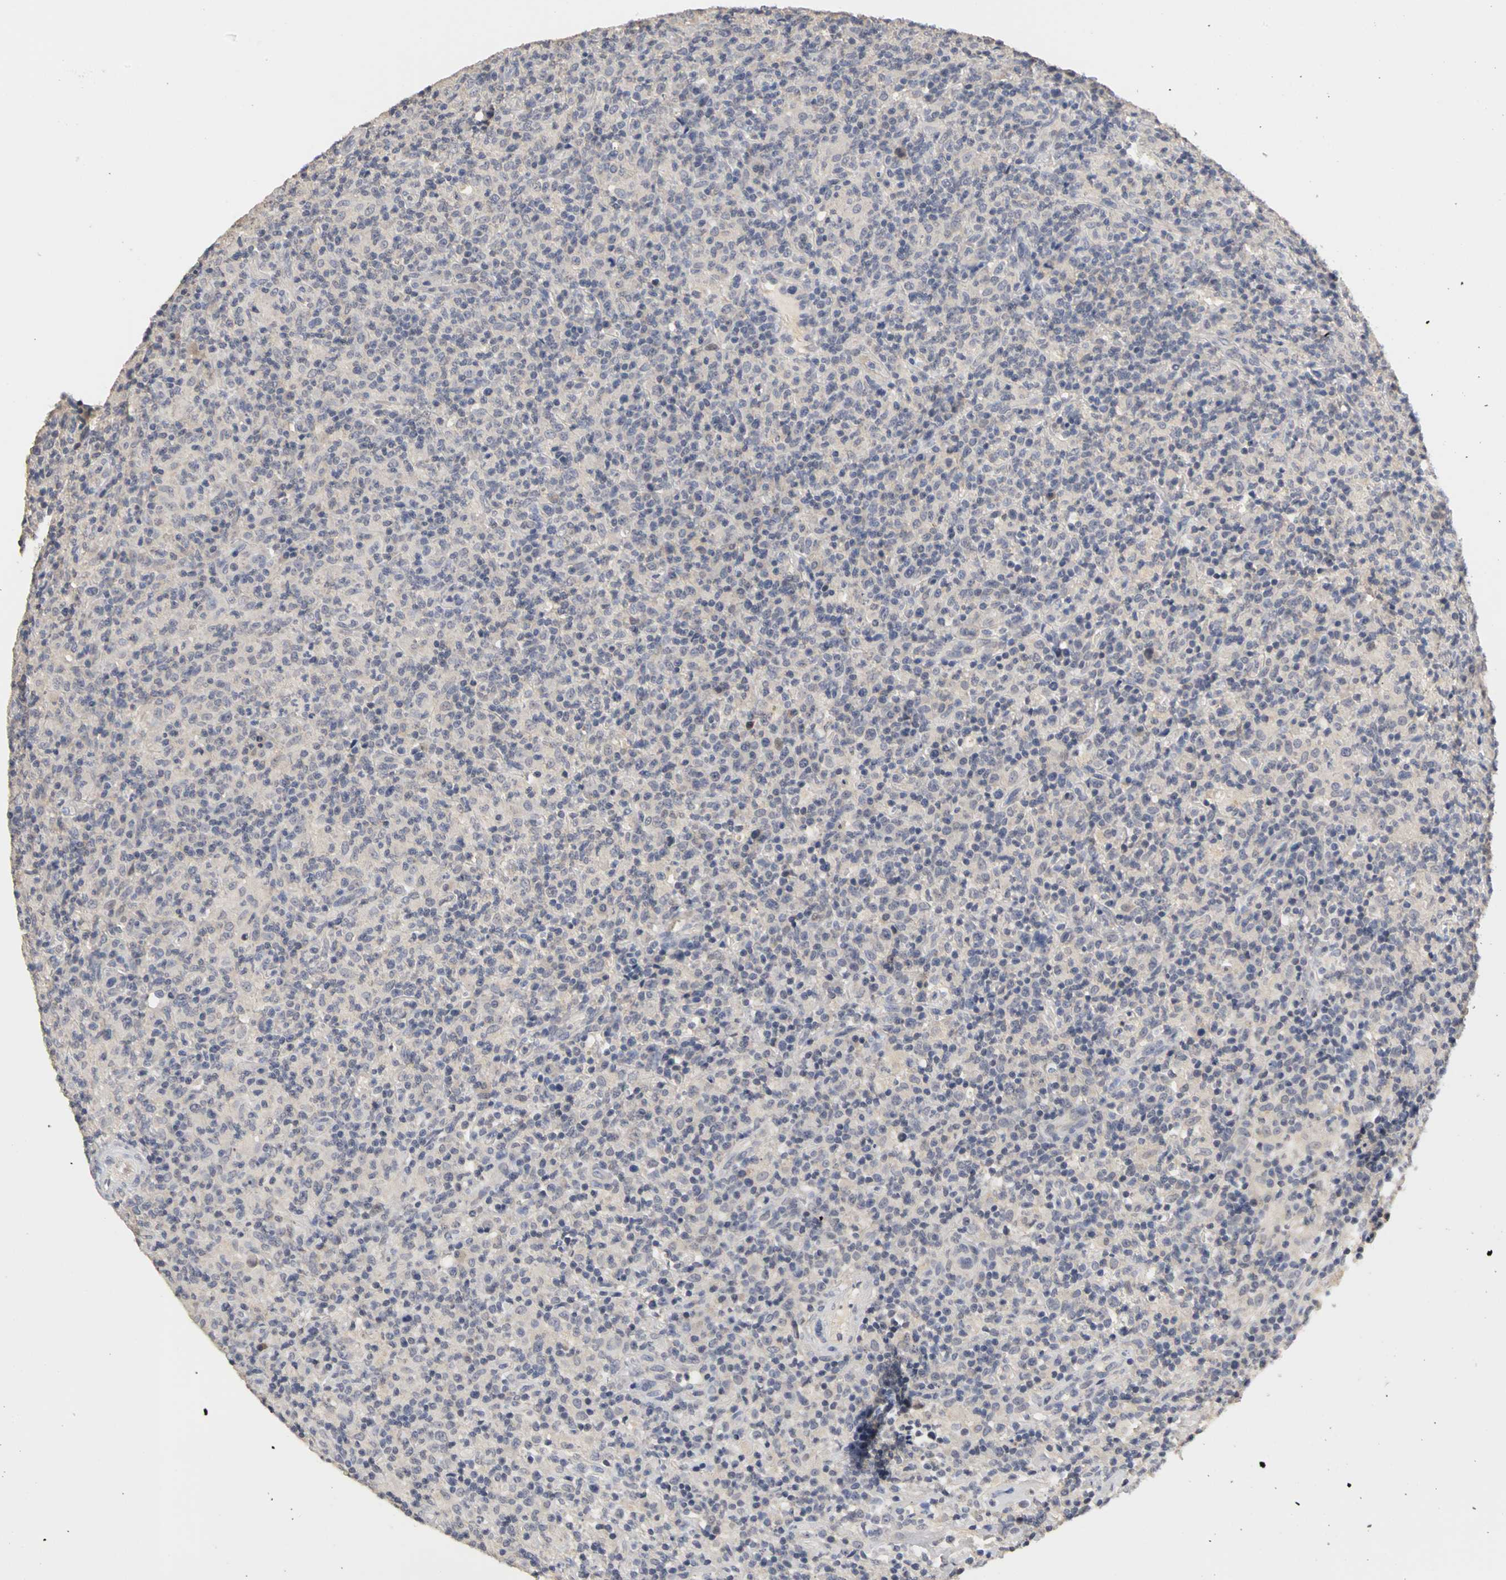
{"staining": {"intensity": "negative", "quantity": "none", "location": "none"}, "tissue": "lymphoma", "cell_type": "Tumor cells", "image_type": "cancer", "snomed": [{"axis": "morphology", "description": "Hodgkin's disease, NOS"}, {"axis": "topography", "description": "Lymph node"}], "caption": "IHC histopathology image of neoplastic tissue: lymphoma stained with DAB (3,3'-diaminobenzidine) reveals no significant protein positivity in tumor cells.", "gene": "PGR", "patient": {"sex": "male", "age": 65}}